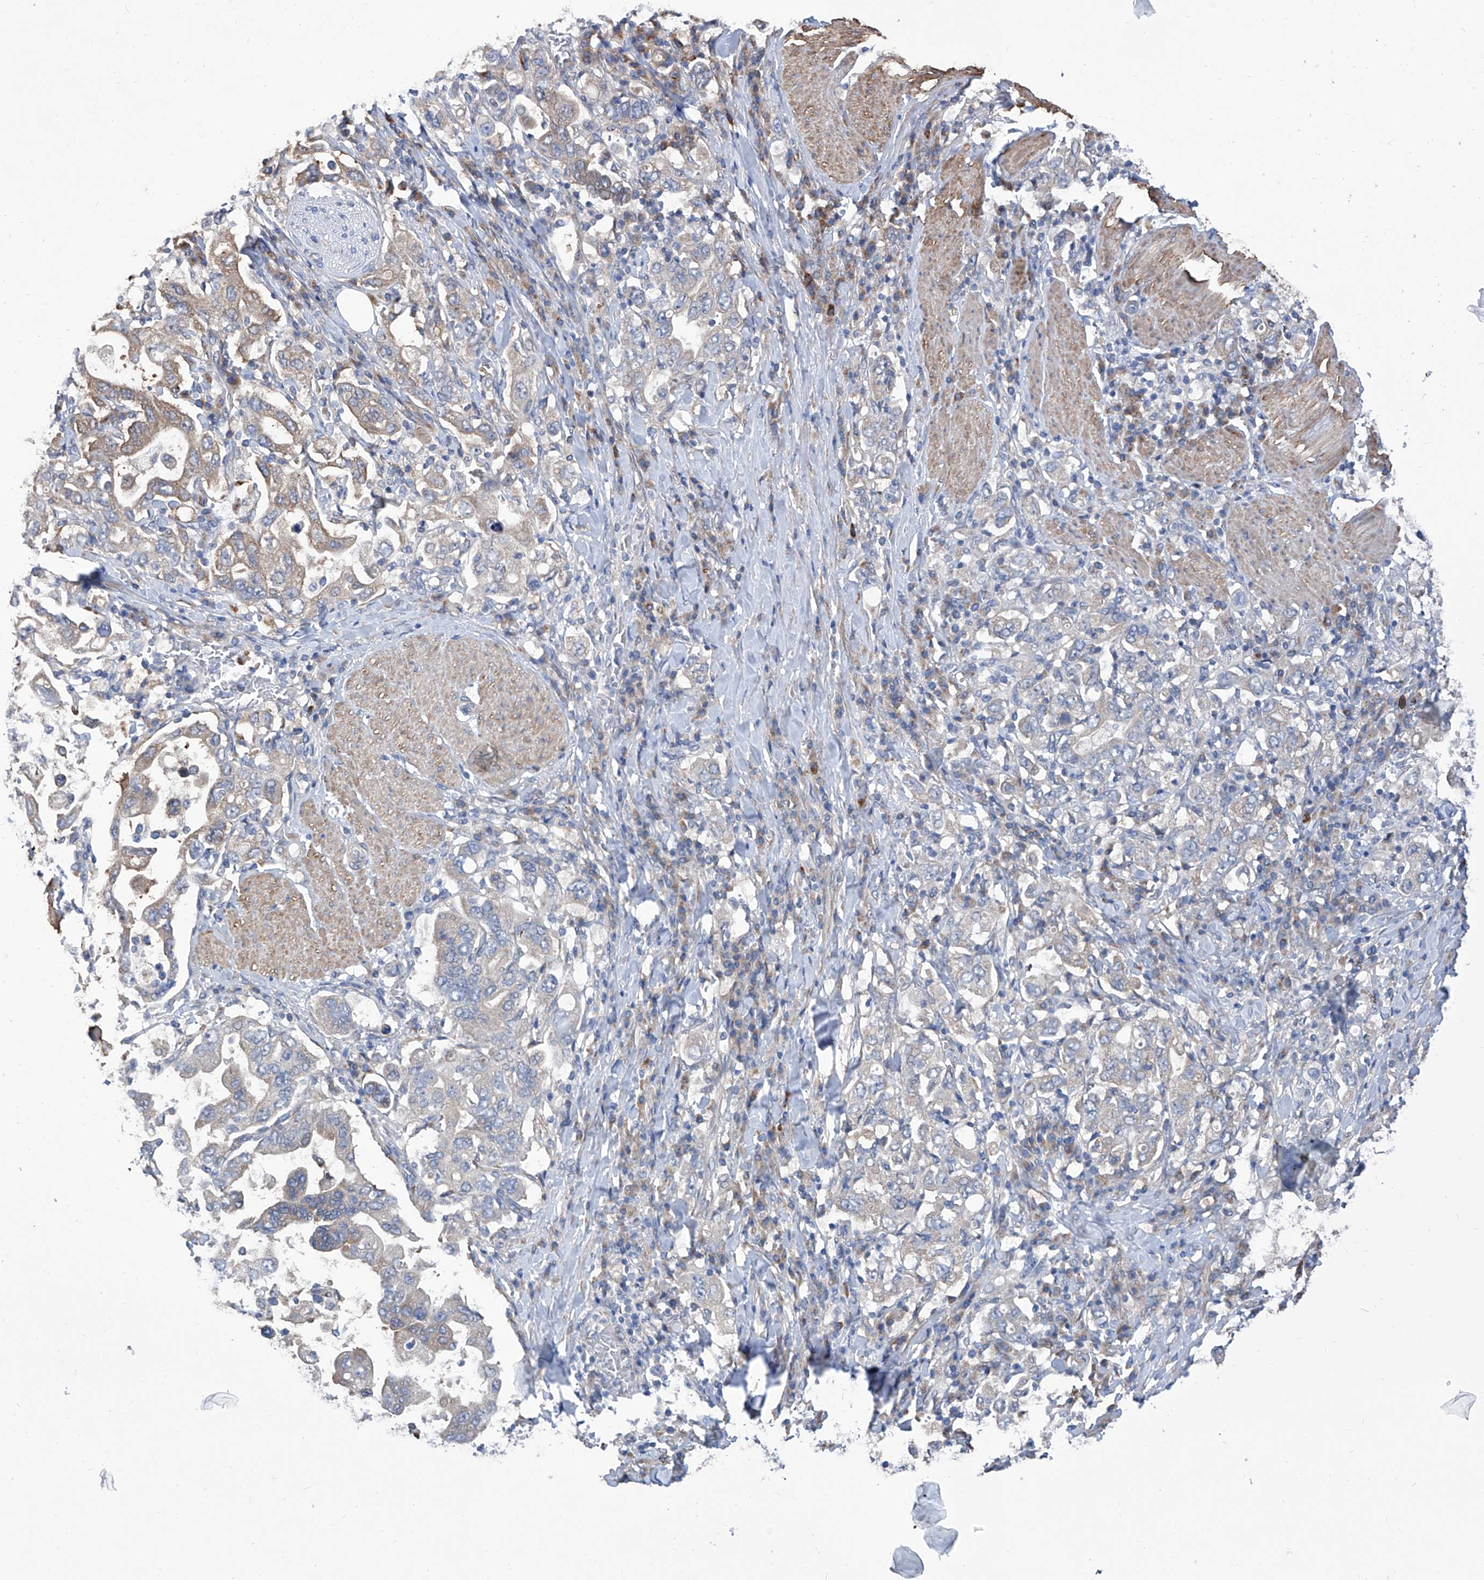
{"staining": {"intensity": "weak", "quantity": "<25%", "location": "cytoplasmic/membranous"}, "tissue": "stomach cancer", "cell_type": "Tumor cells", "image_type": "cancer", "snomed": [{"axis": "morphology", "description": "Adenocarcinoma, NOS"}, {"axis": "topography", "description": "Stomach, upper"}], "caption": "Tumor cells show no significant protein staining in adenocarcinoma (stomach).", "gene": "SMS", "patient": {"sex": "male", "age": 62}}